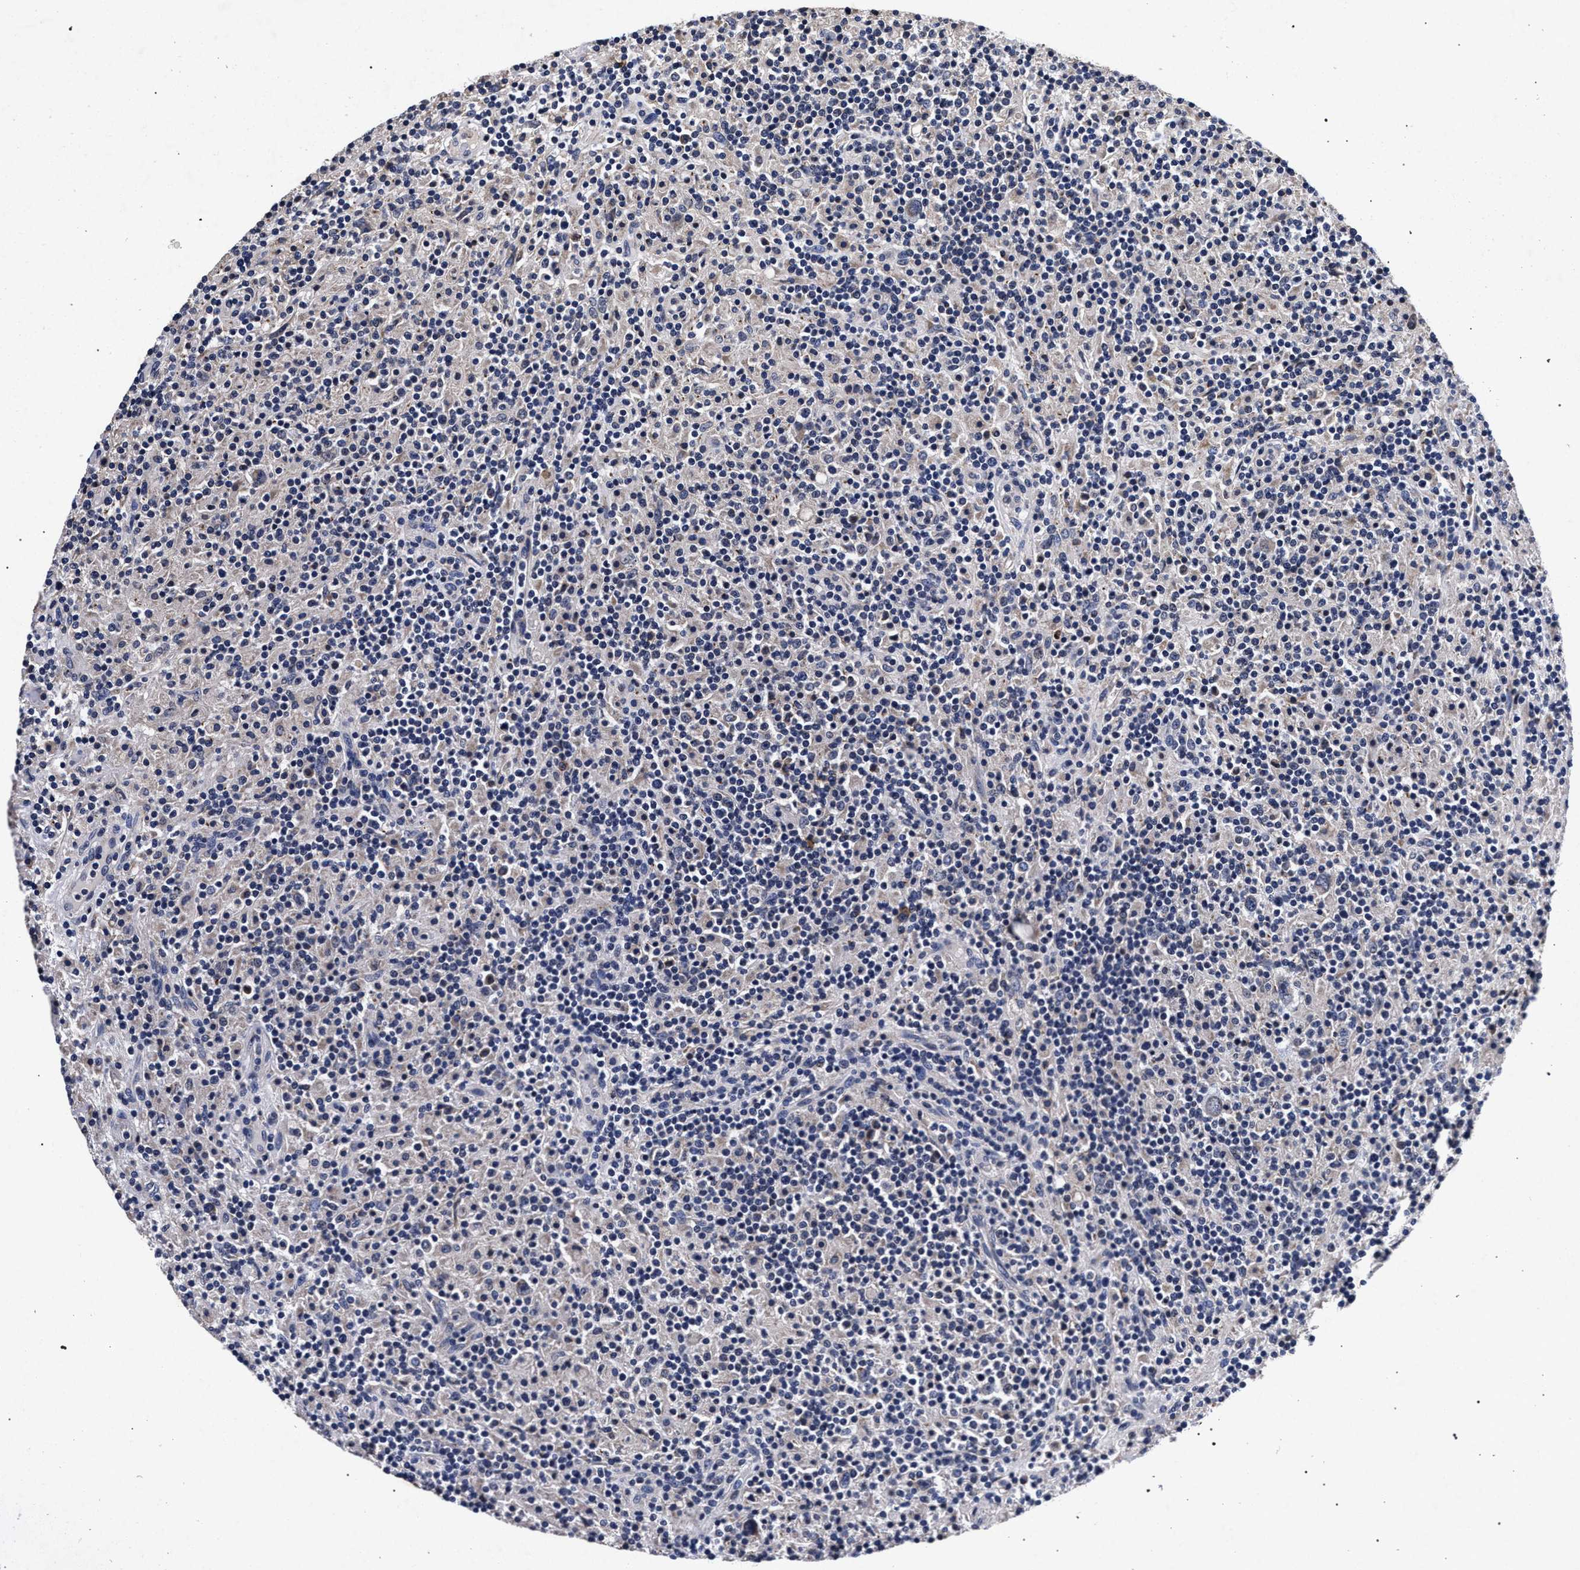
{"staining": {"intensity": "negative", "quantity": "none", "location": "none"}, "tissue": "lymphoma", "cell_type": "Tumor cells", "image_type": "cancer", "snomed": [{"axis": "morphology", "description": "Hodgkin's disease, NOS"}, {"axis": "topography", "description": "Lymph node"}], "caption": "Immunohistochemical staining of Hodgkin's disease reveals no significant expression in tumor cells.", "gene": "CFAP95", "patient": {"sex": "male", "age": 70}}